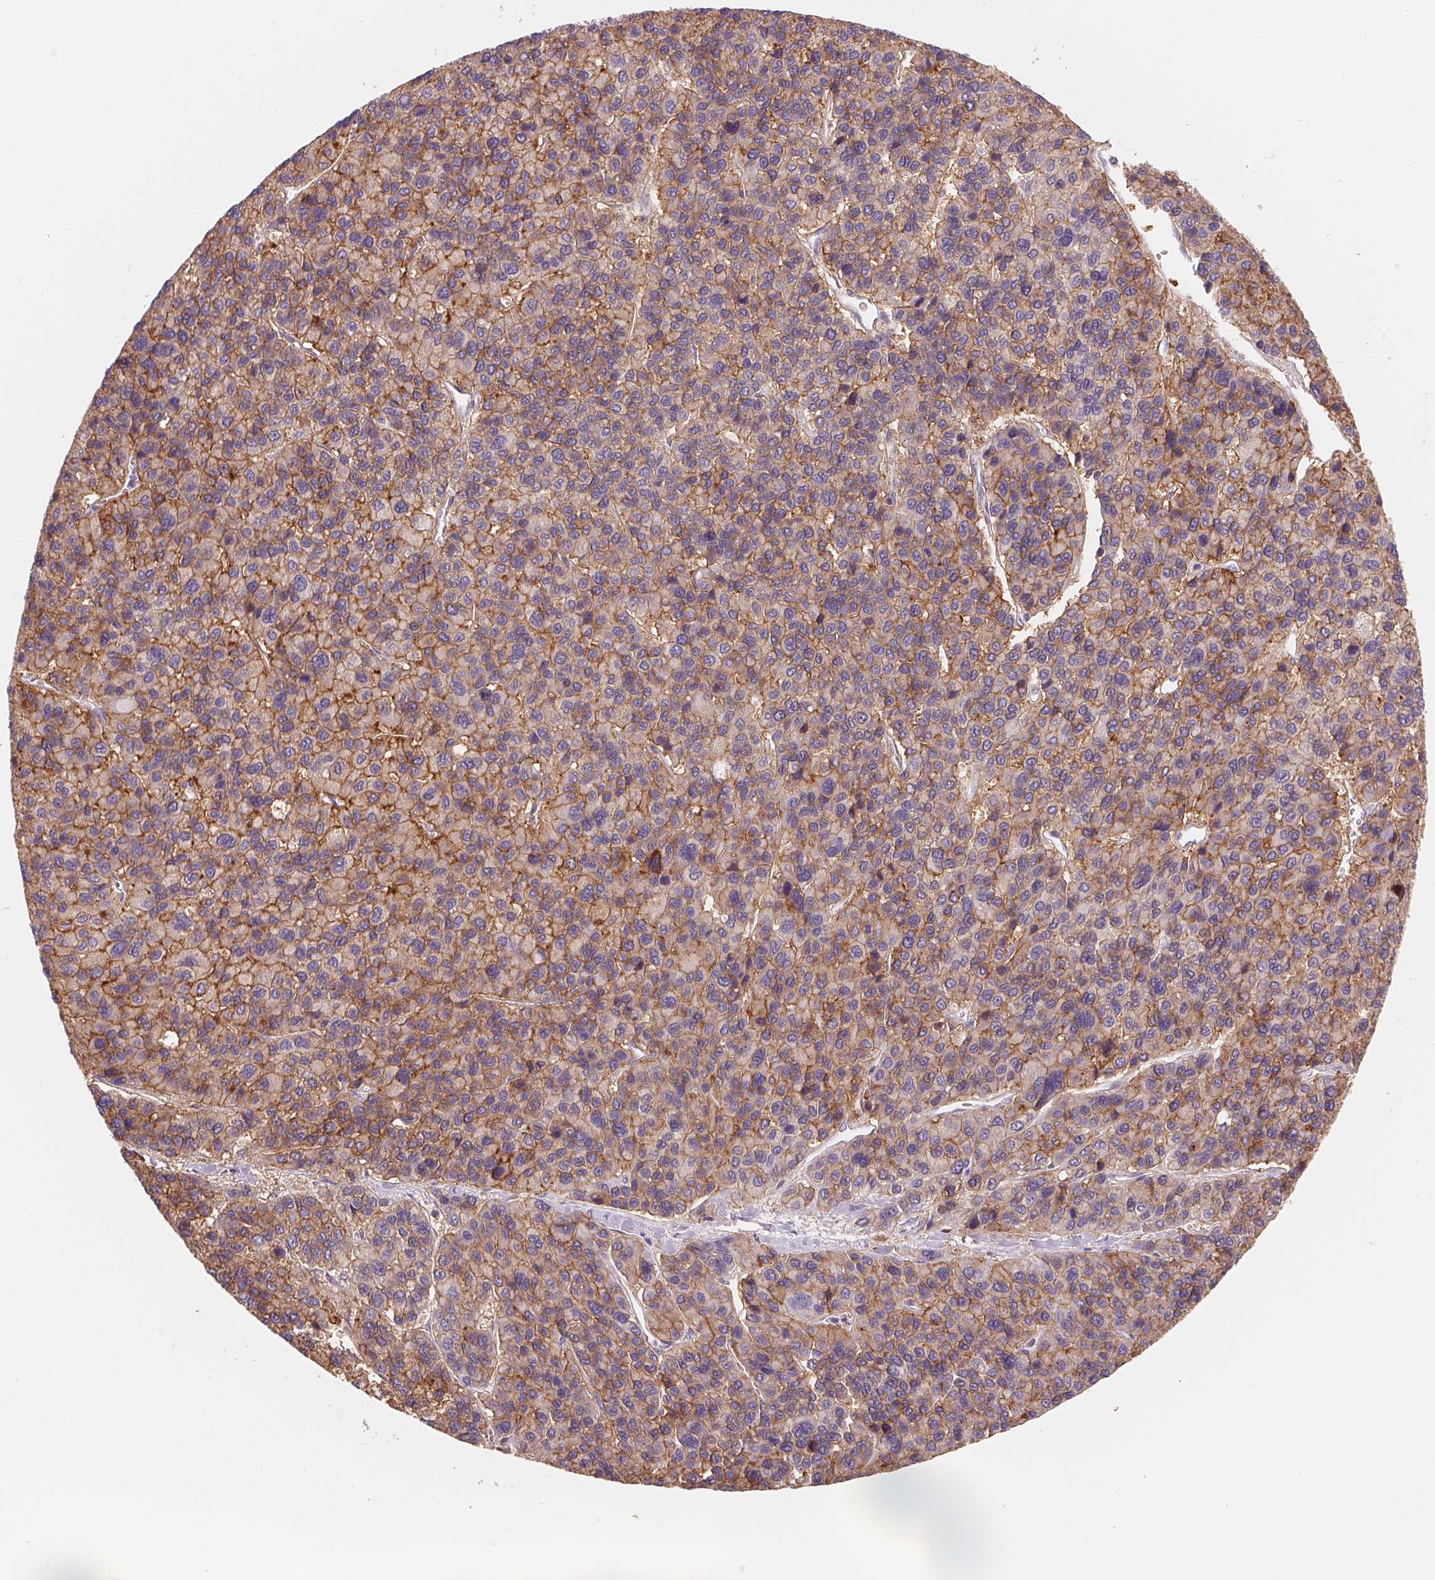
{"staining": {"intensity": "moderate", "quantity": "25%-75%", "location": "cytoplasmic/membranous"}, "tissue": "liver cancer", "cell_type": "Tumor cells", "image_type": "cancer", "snomed": [{"axis": "morphology", "description": "Carcinoma, Hepatocellular, NOS"}, {"axis": "topography", "description": "Liver"}], "caption": "Immunohistochemistry photomicrograph of neoplastic tissue: human liver cancer (hepatocellular carcinoma) stained using IHC demonstrates medium levels of moderate protein expression localized specifically in the cytoplasmic/membranous of tumor cells, appearing as a cytoplasmic/membranous brown color.", "gene": "AQP8", "patient": {"sex": "female", "age": 41}}